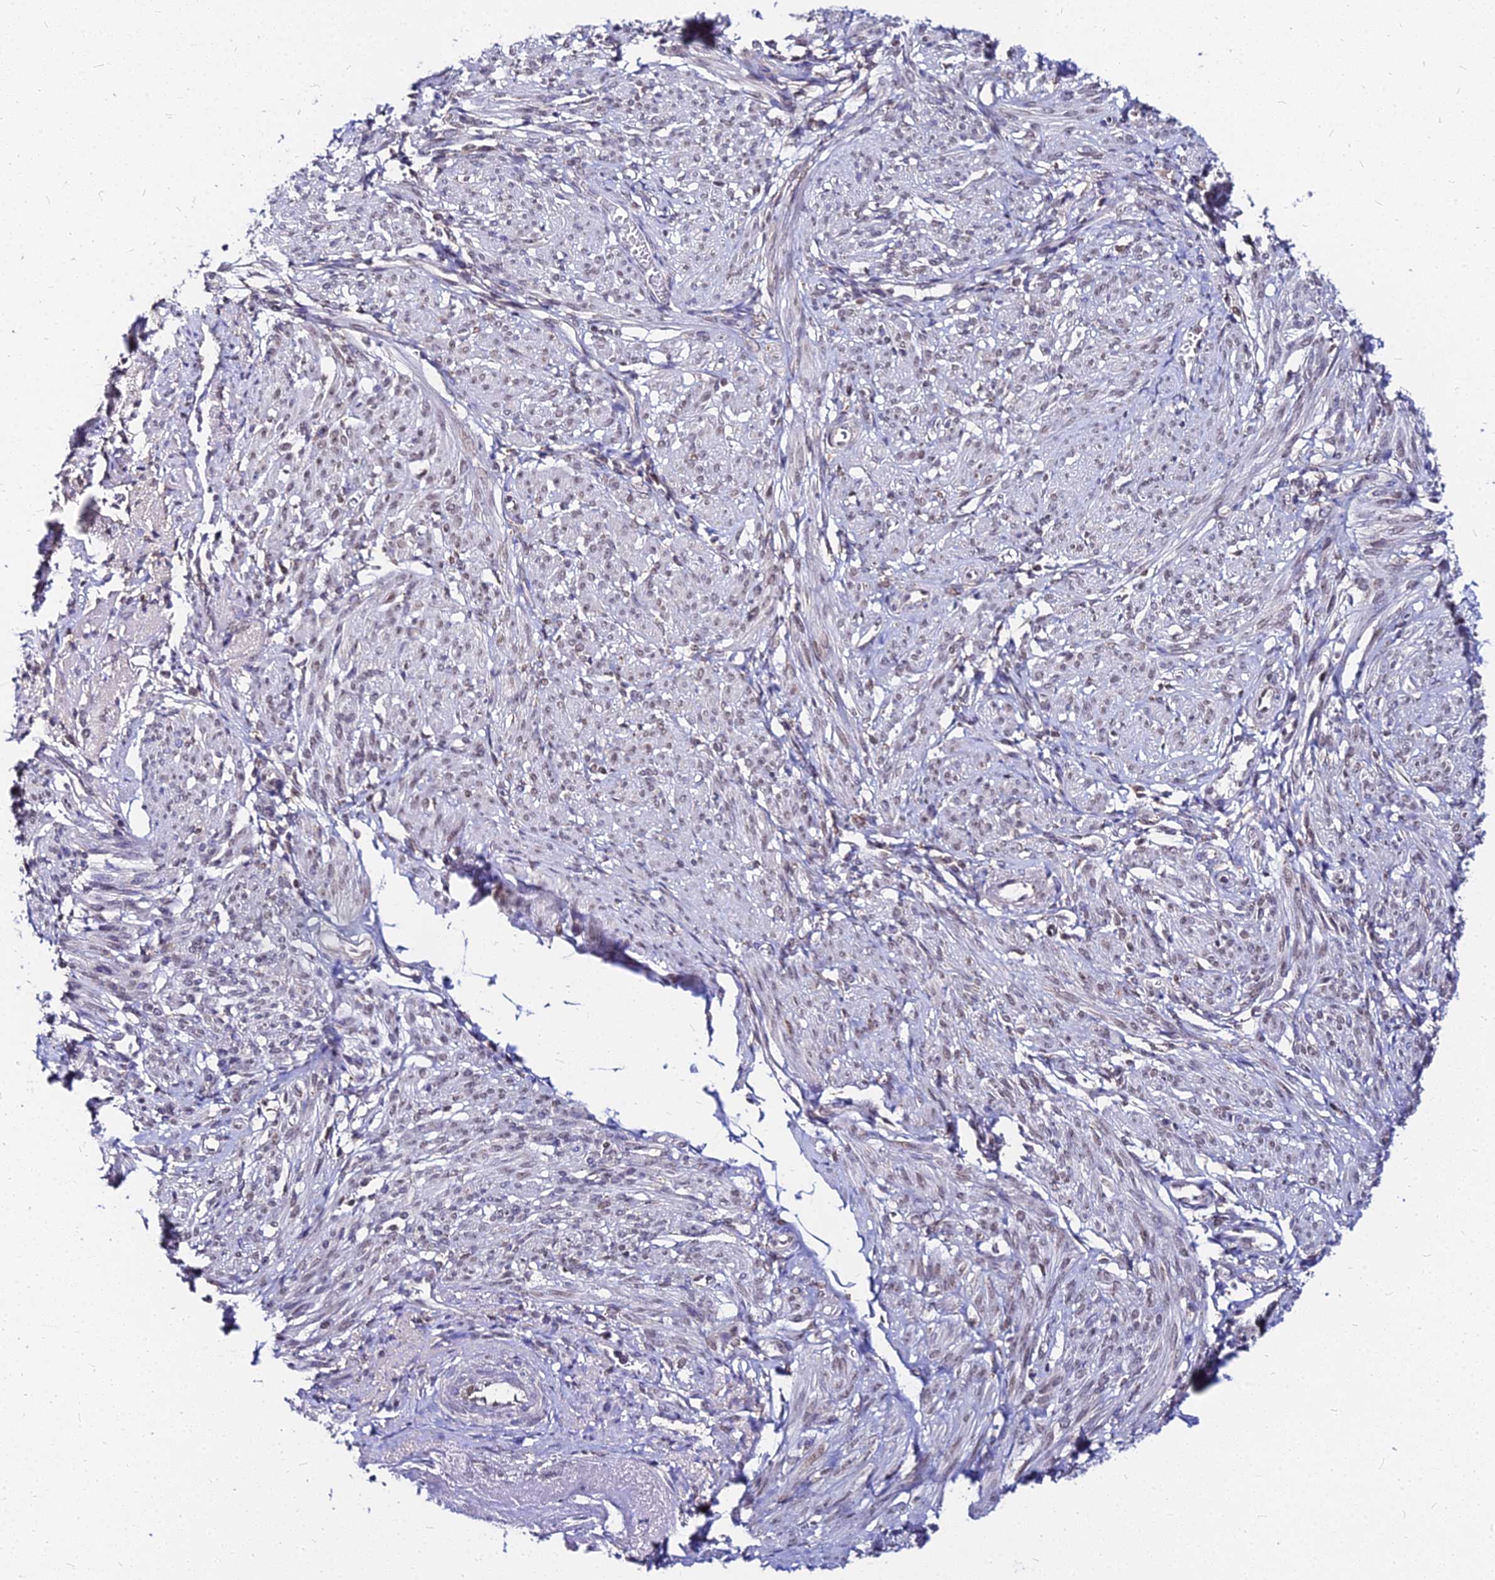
{"staining": {"intensity": "weak", "quantity": "25%-75%", "location": "nuclear"}, "tissue": "smooth muscle", "cell_type": "Smooth muscle cells", "image_type": "normal", "snomed": [{"axis": "morphology", "description": "Normal tissue, NOS"}, {"axis": "topography", "description": "Smooth muscle"}], "caption": "A brown stain highlights weak nuclear positivity of a protein in smooth muscle cells of normal smooth muscle.", "gene": "RNF121", "patient": {"sex": "female", "age": 39}}